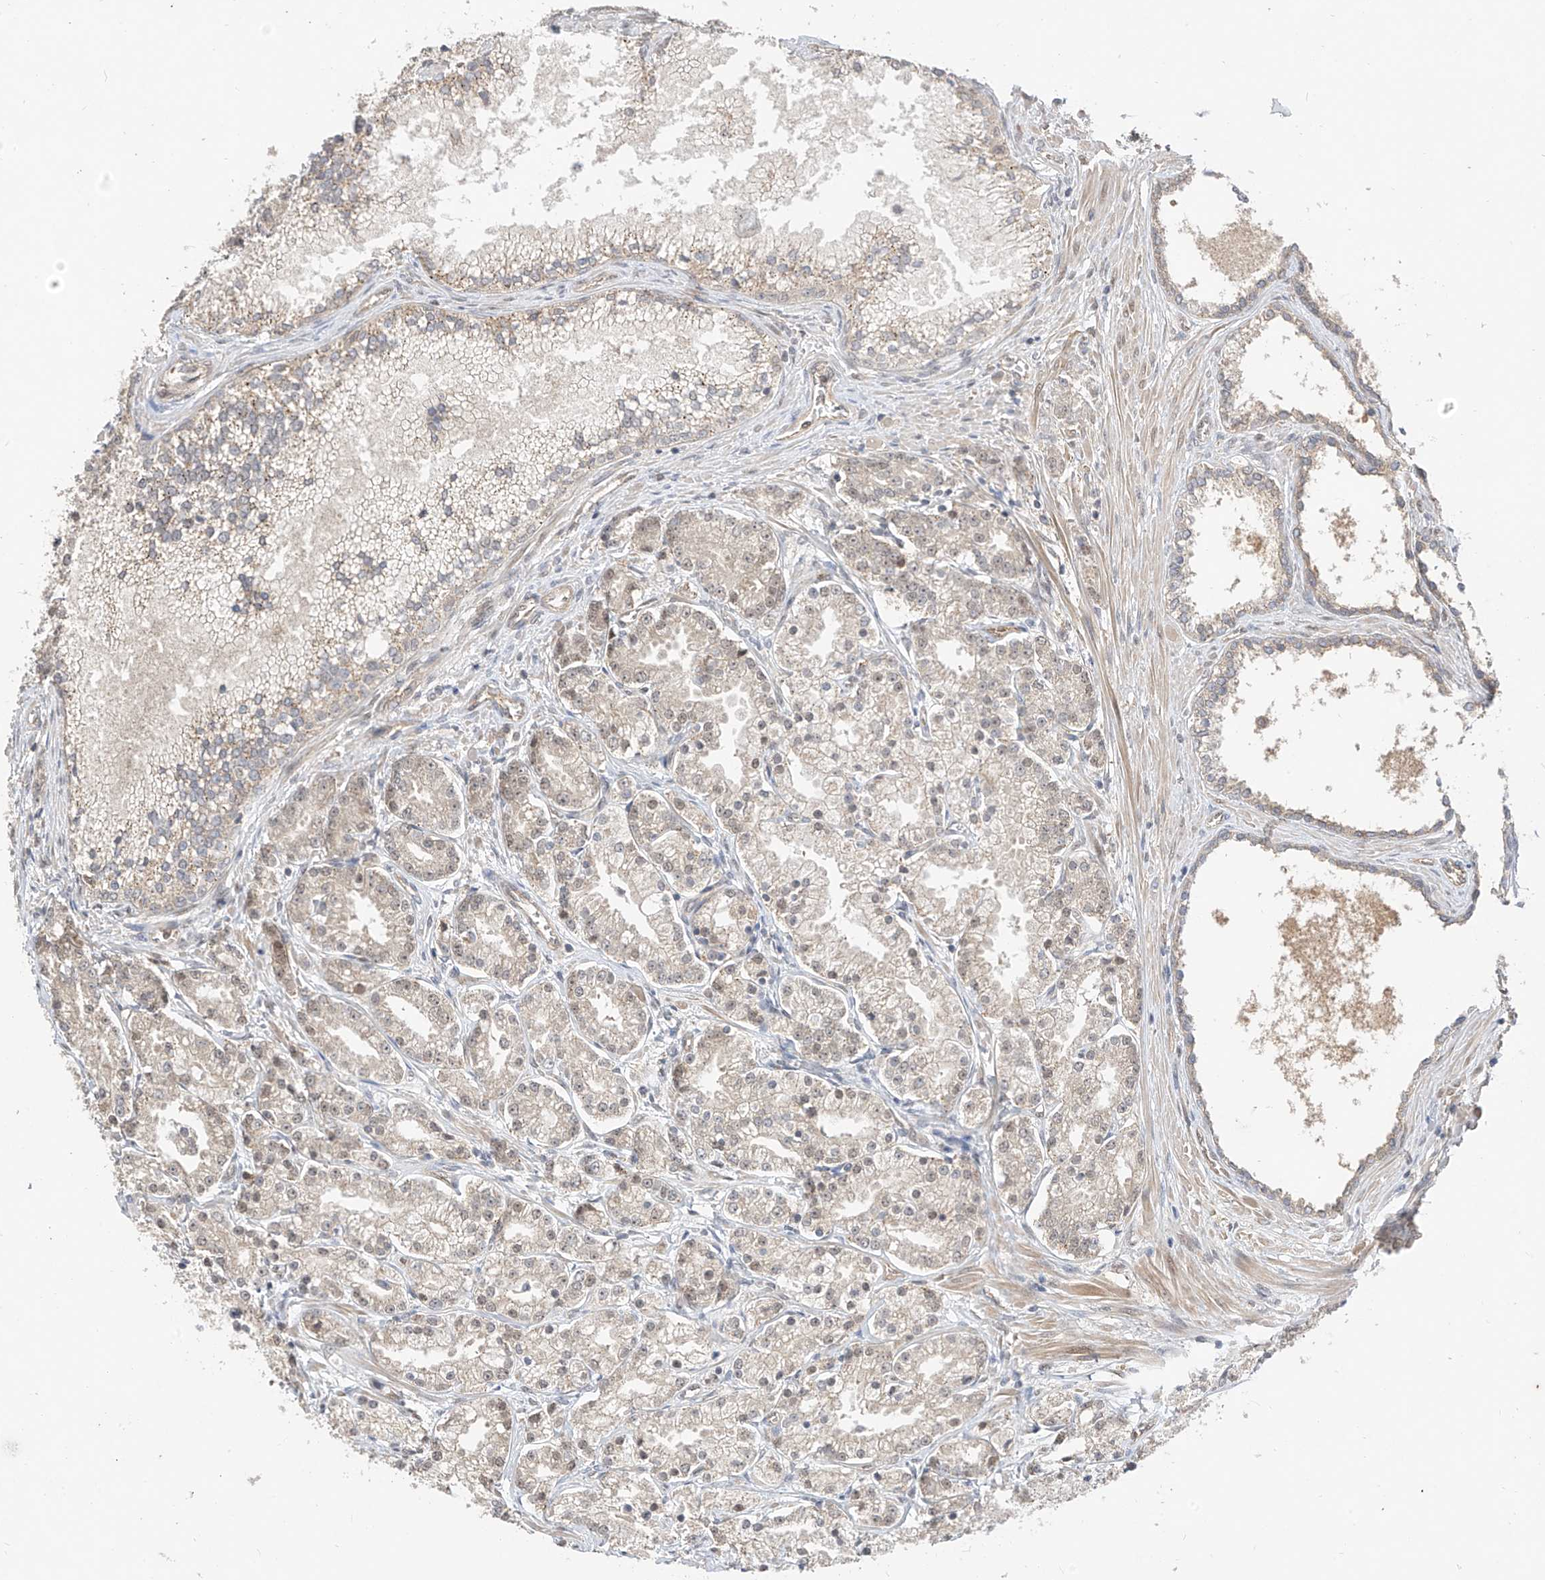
{"staining": {"intensity": "negative", "quantity": "none", "location": "none"}, "tissue": "prostate cancer", "cell_type": "Tumor cells", "image_type": "cancer", "snomed": [{"axis": "morphology", "description": "Adenocarcinoma, High grade"}, {"axis": "topography", "description": "Prostate"}], "caption": "Tumor cells show no significant protein staining in prostate cancer.", "gene": "MRTFA", "patient": {"sex": "male", "age": 69}}